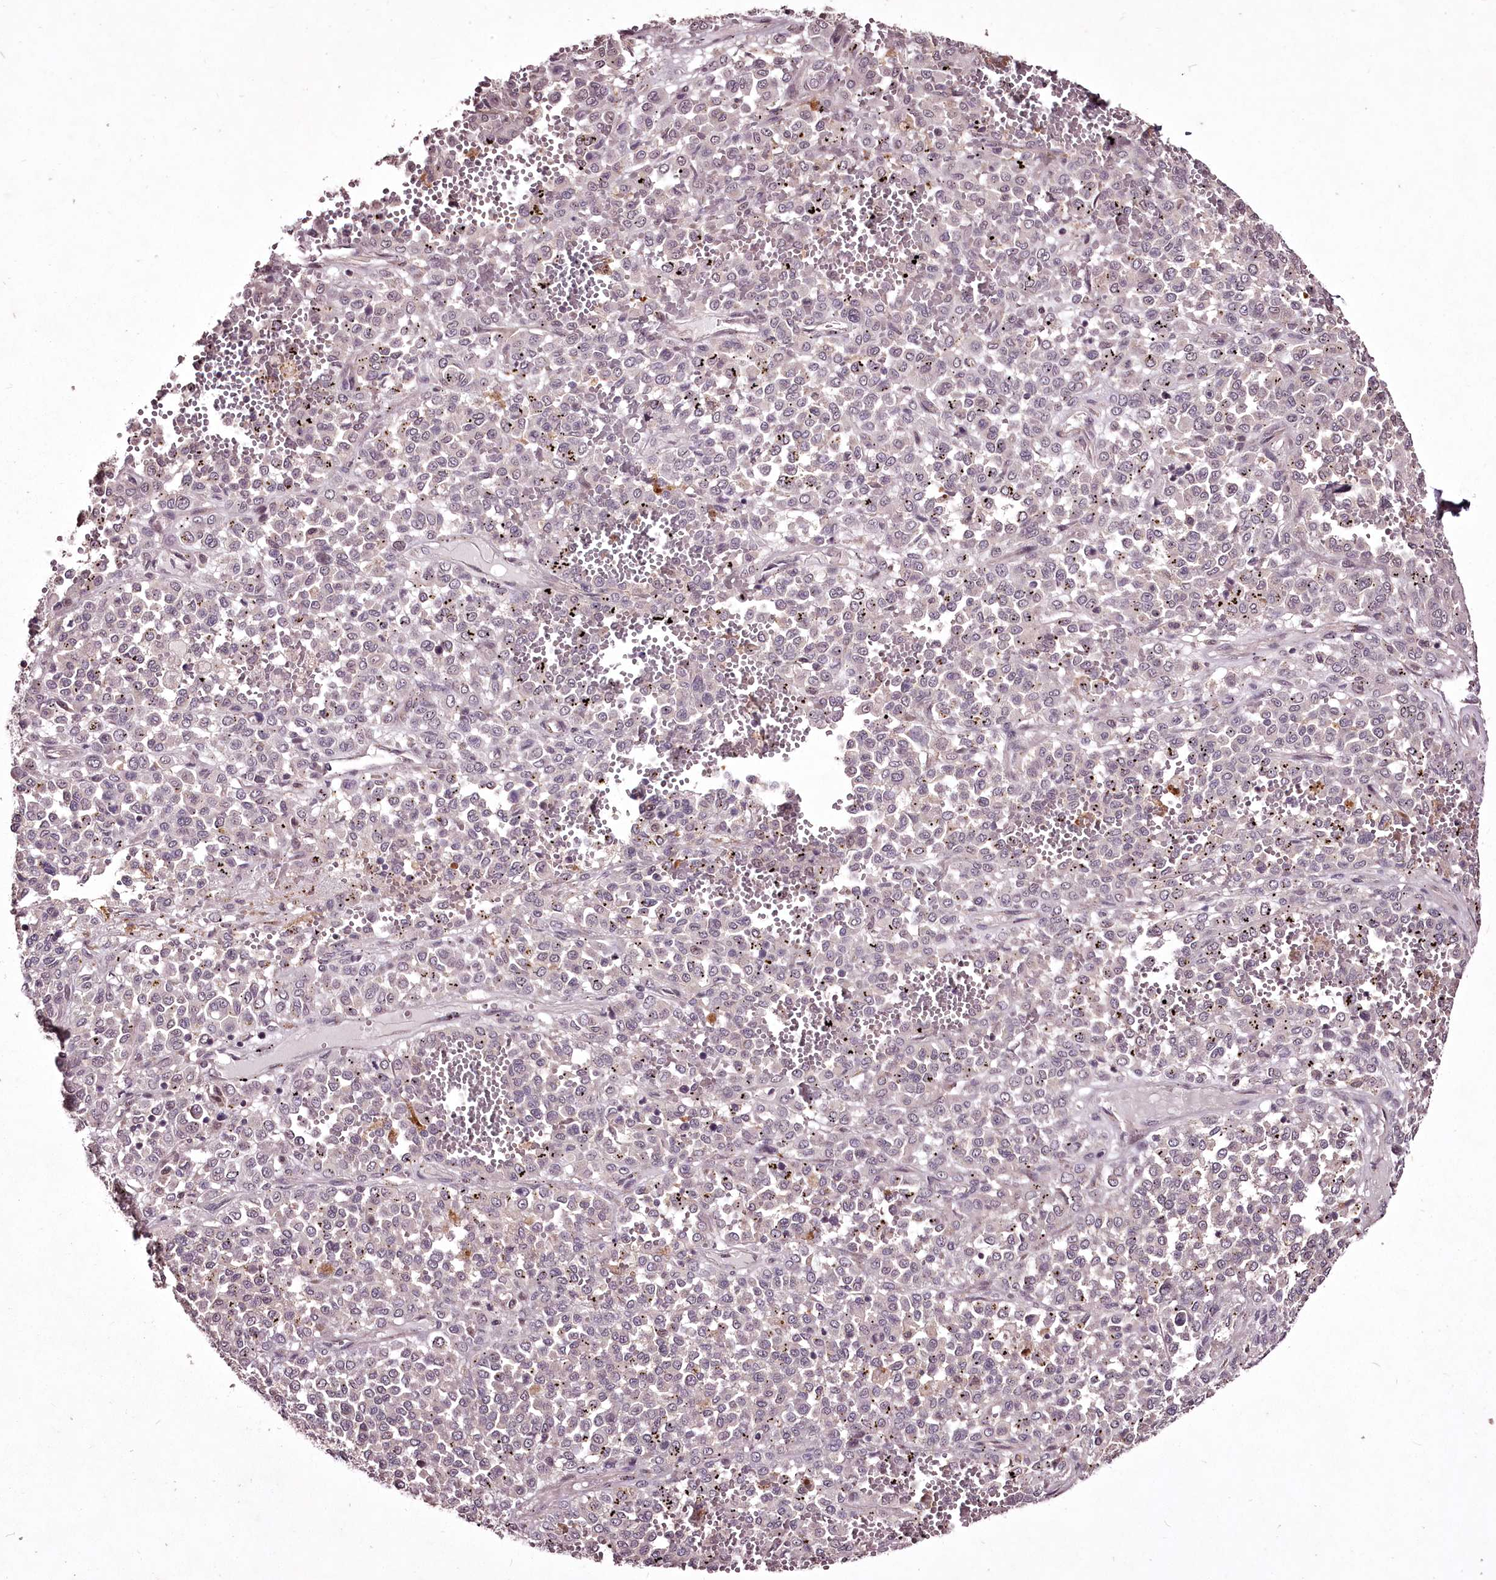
{"staining": {"intensity": "weak", "quantity": "<25%", "location": "nuclear"}, "tissue": "melanoma", "cell_type": "Tumor cells", "image_type": "cancer", "snomed": [{"axis": "morphology", "description": "Malignant melanoma, Metastatic site"}, {"axis": "topography", "description": "Pancreas"}], "caption": "A histopathology image of melanoma stained for a protein exhibits no brown staining in tumor cells.", "gene": "ADRA1D", "patient": {"sex": "female", "age": 30}}